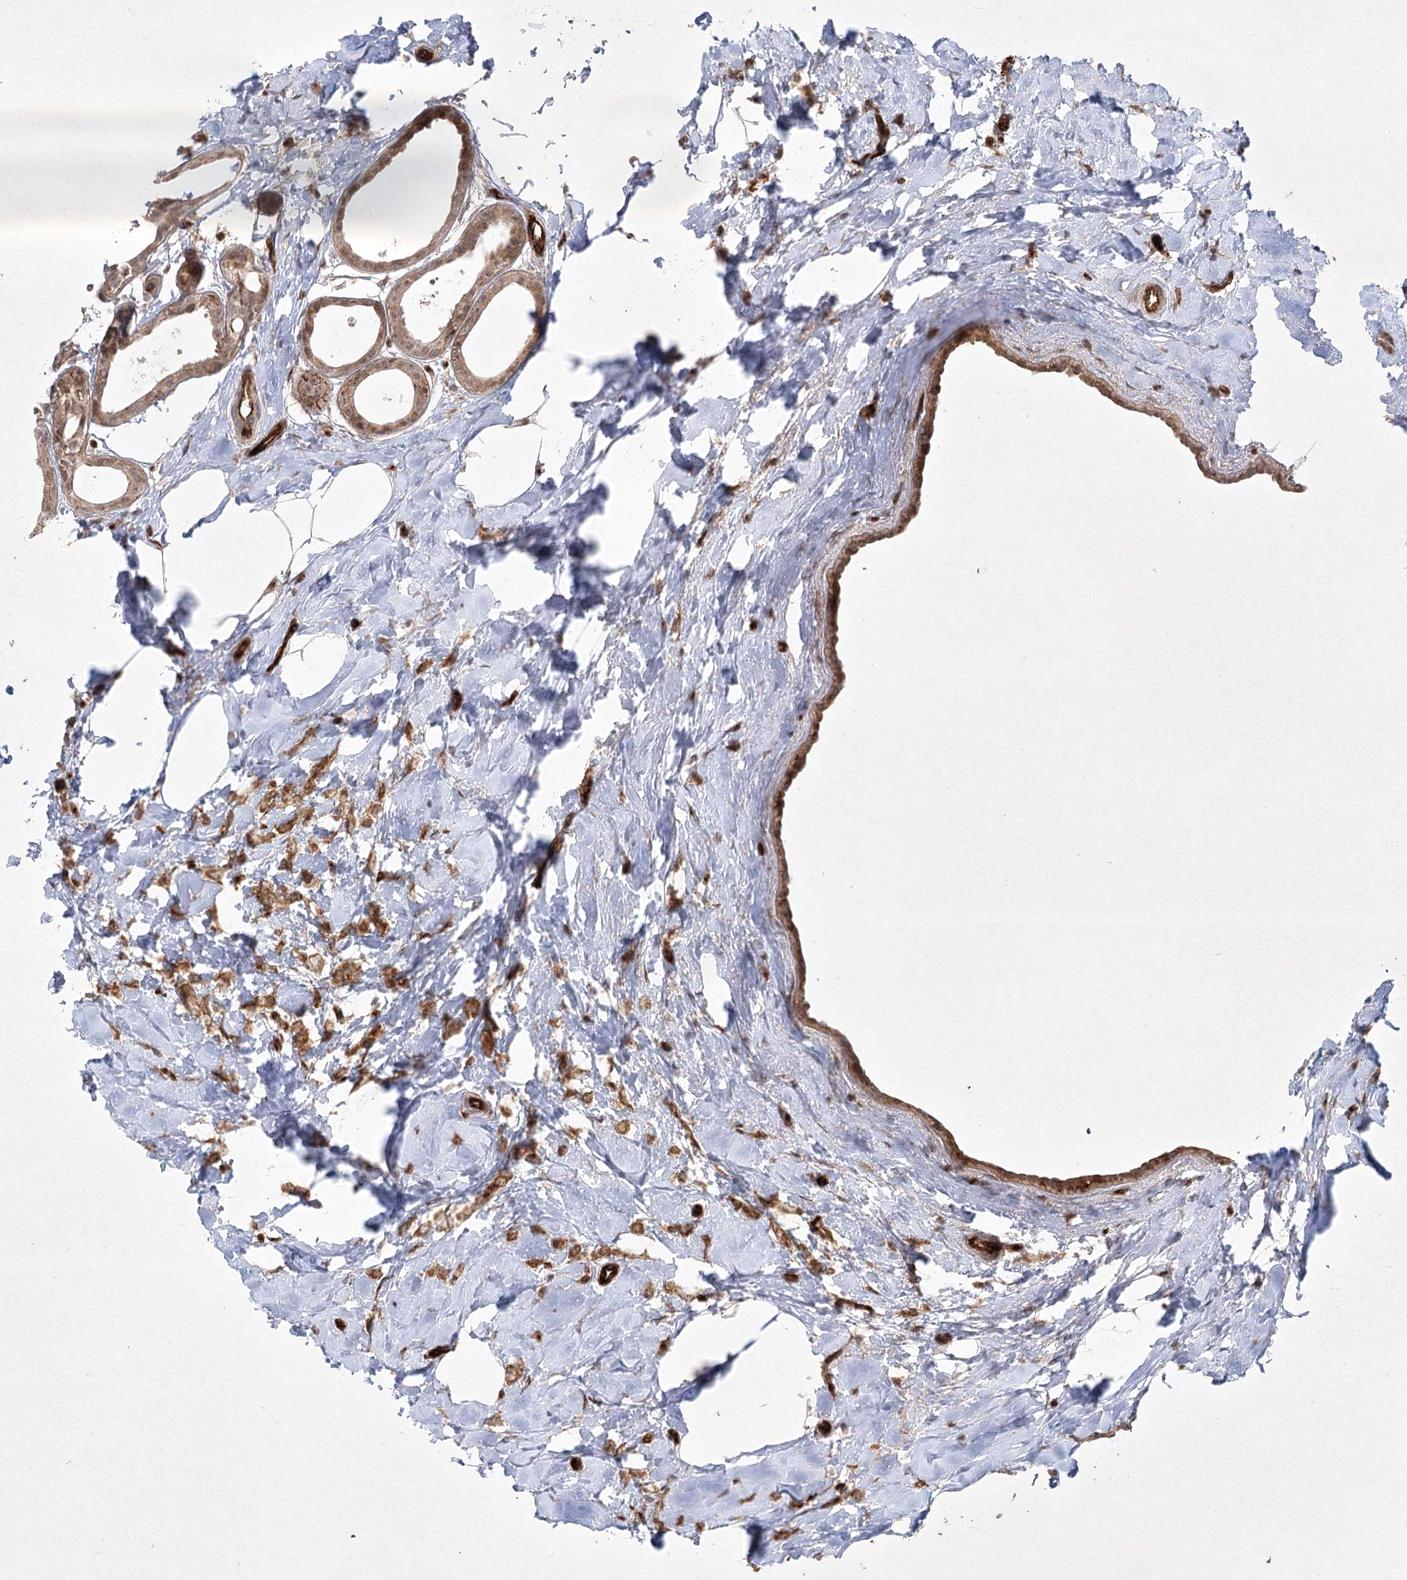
{"staining": {"intensity": "strong", "quantity": ">75%", "location": "cytoplasmic/membranous"}, "tissue": "breast cancer", "cell_type": "Tumor cells", "image_type": "cancer", "snomed": [{"axis": "morphology", "description": "Lobular carcinoma"}, {"axis": "topography", "description": "Breast"}], "caption": "Strong cytoplasmic/membranous expression is identified in approximately >75% of tumor cells in breast cancer (lobular carcinoma).", "gene": "ARHGAP31", "patient": {"sex": "female", "age": 47}}